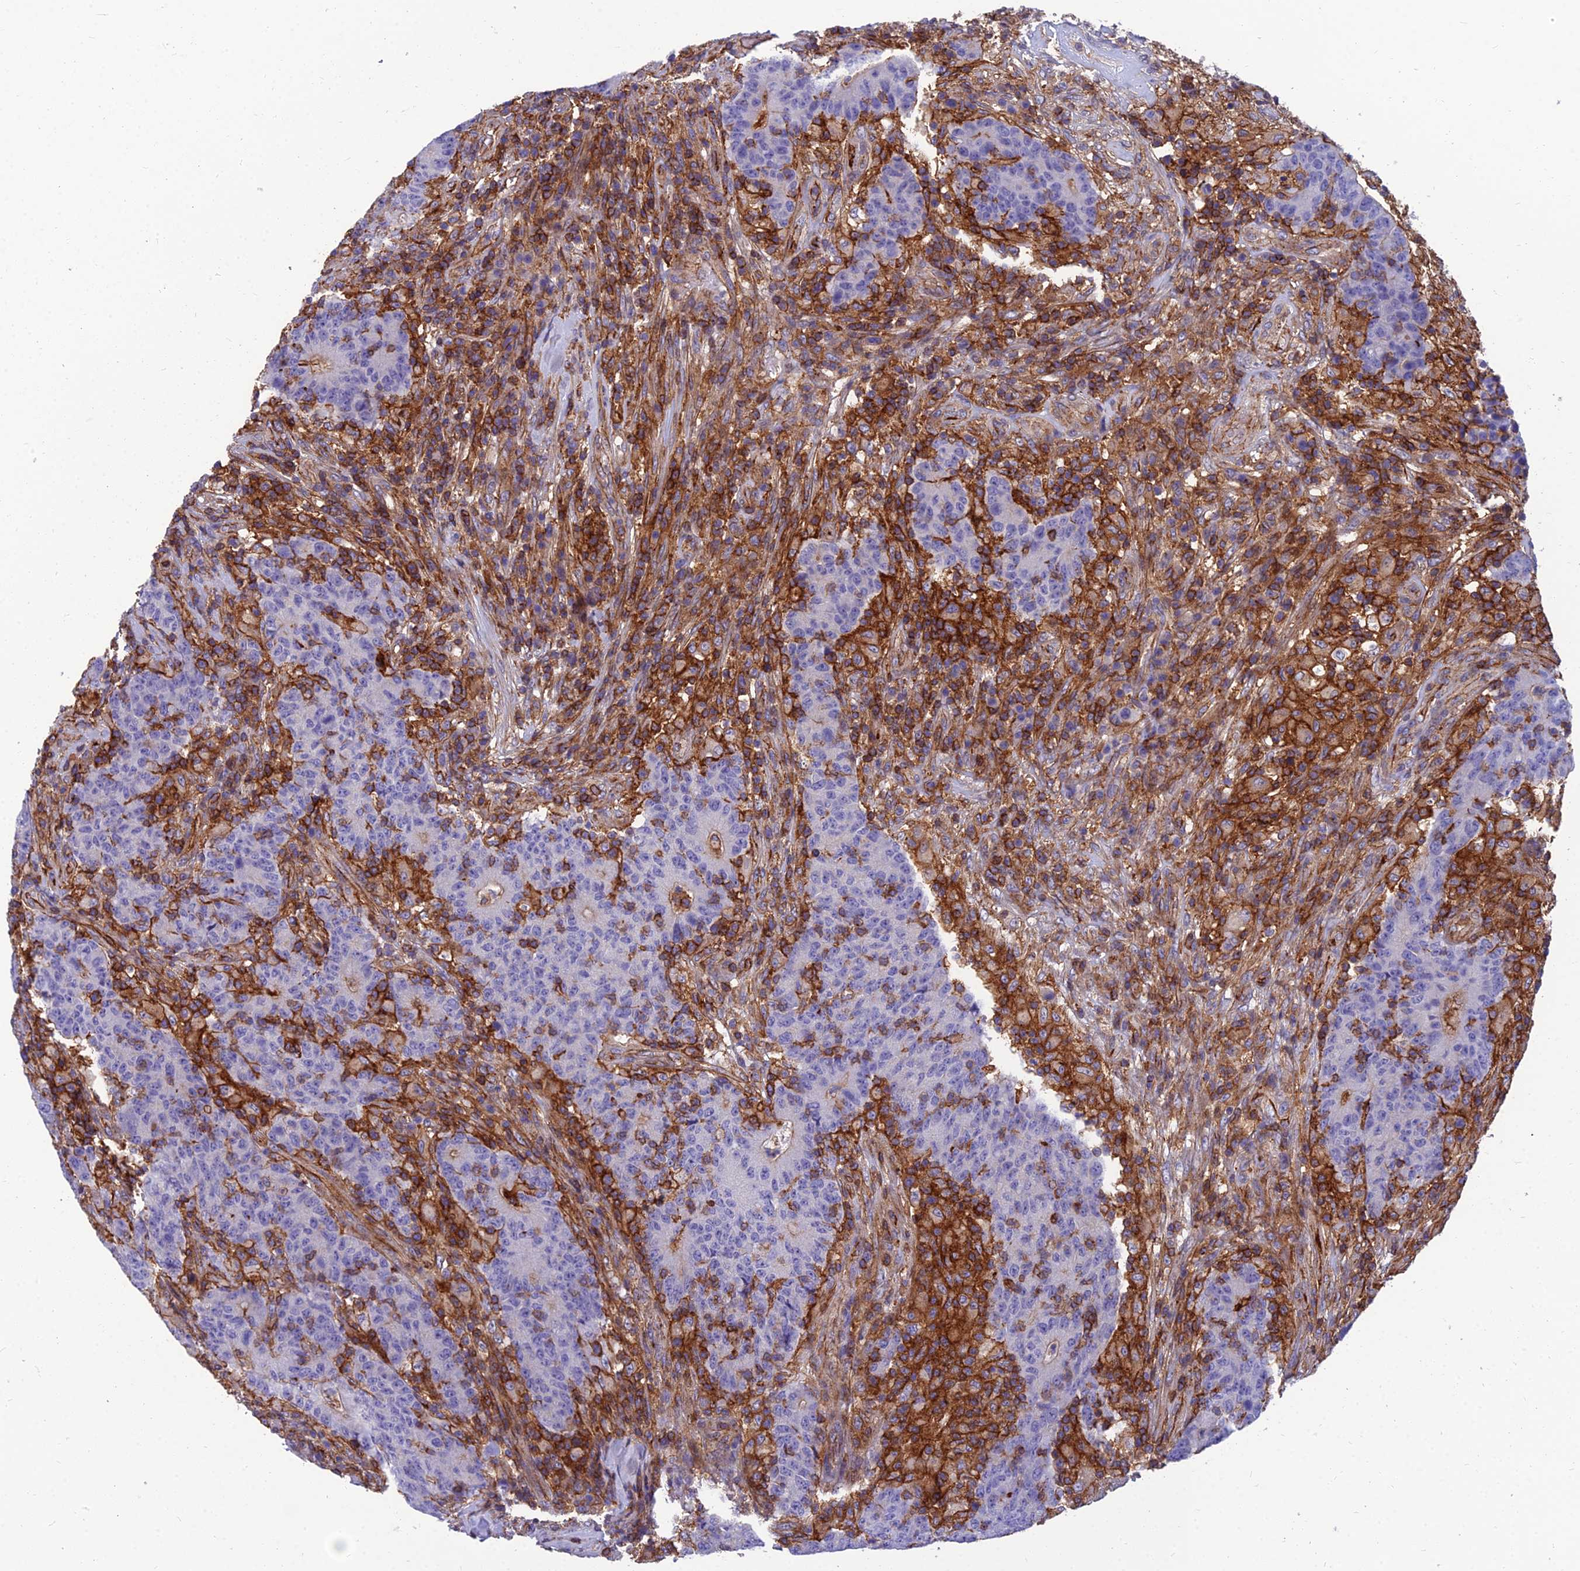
{"staining": {"intensity": "weak", "quantity": "<25%", "location": "cytoplasmic/membranous"}, "tissue": "colorectal cancer", "cell_type": "Tumor cells", "image_type": "cancer", "snomed": [{"axis": "morphology", "description": "Adenocarcinoma, NOS"}, {"axis": "topography", "description": "Colon"}], "caption": "IHC of human colorectal cancer reveals no positivity in tumor cells. Brightfield microscopy of immunohistochemistry stained with DAB (3,3'-diaminobenzidine) (brown) and hematoxylin (blue), captured at high magnification.", "gene": "PPP1R18", "patient": {"sex": "female", "age": 75}}